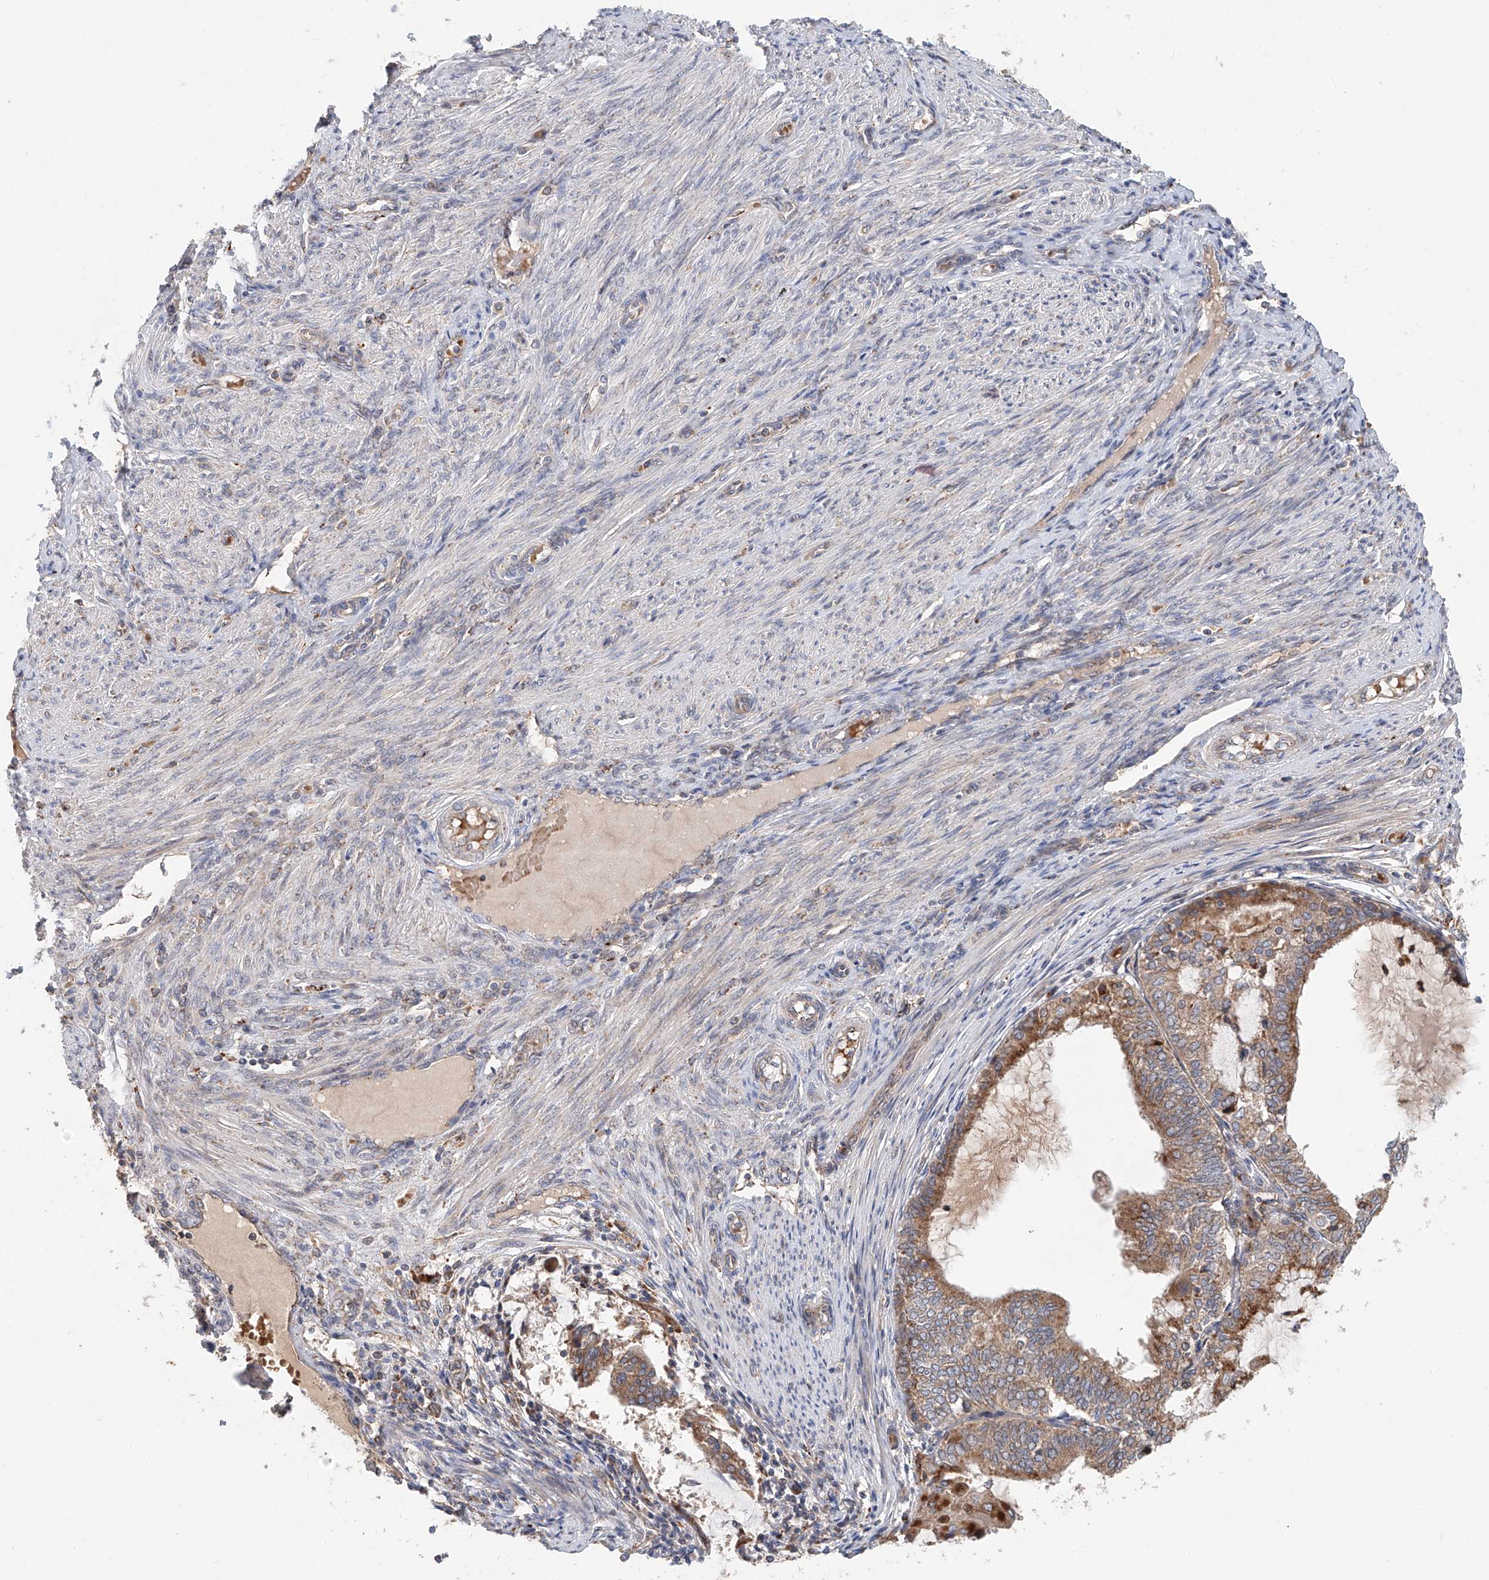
{"staining": {"intensity": "moderate", "quantity": ">75%", "location": "cytoplasmic/membranous"}, "tissue": "endometrial cancer", "cell_type": "Tumor cells", "image_type": "cancer", "snomed": [{"axis": "morphology", "description": "Adenocarcinoma, NOS"}, {"axis": "topography", "description": "Endometrium"}], "caption": "A micrograph of human endometrial adenocarcinoma stained for a protein exhibits moderate cytoplasmic/membranous brown staining in tumor cells.", "gene": "HGSNAT", "patient": {"sex": "female", "age": 81}}